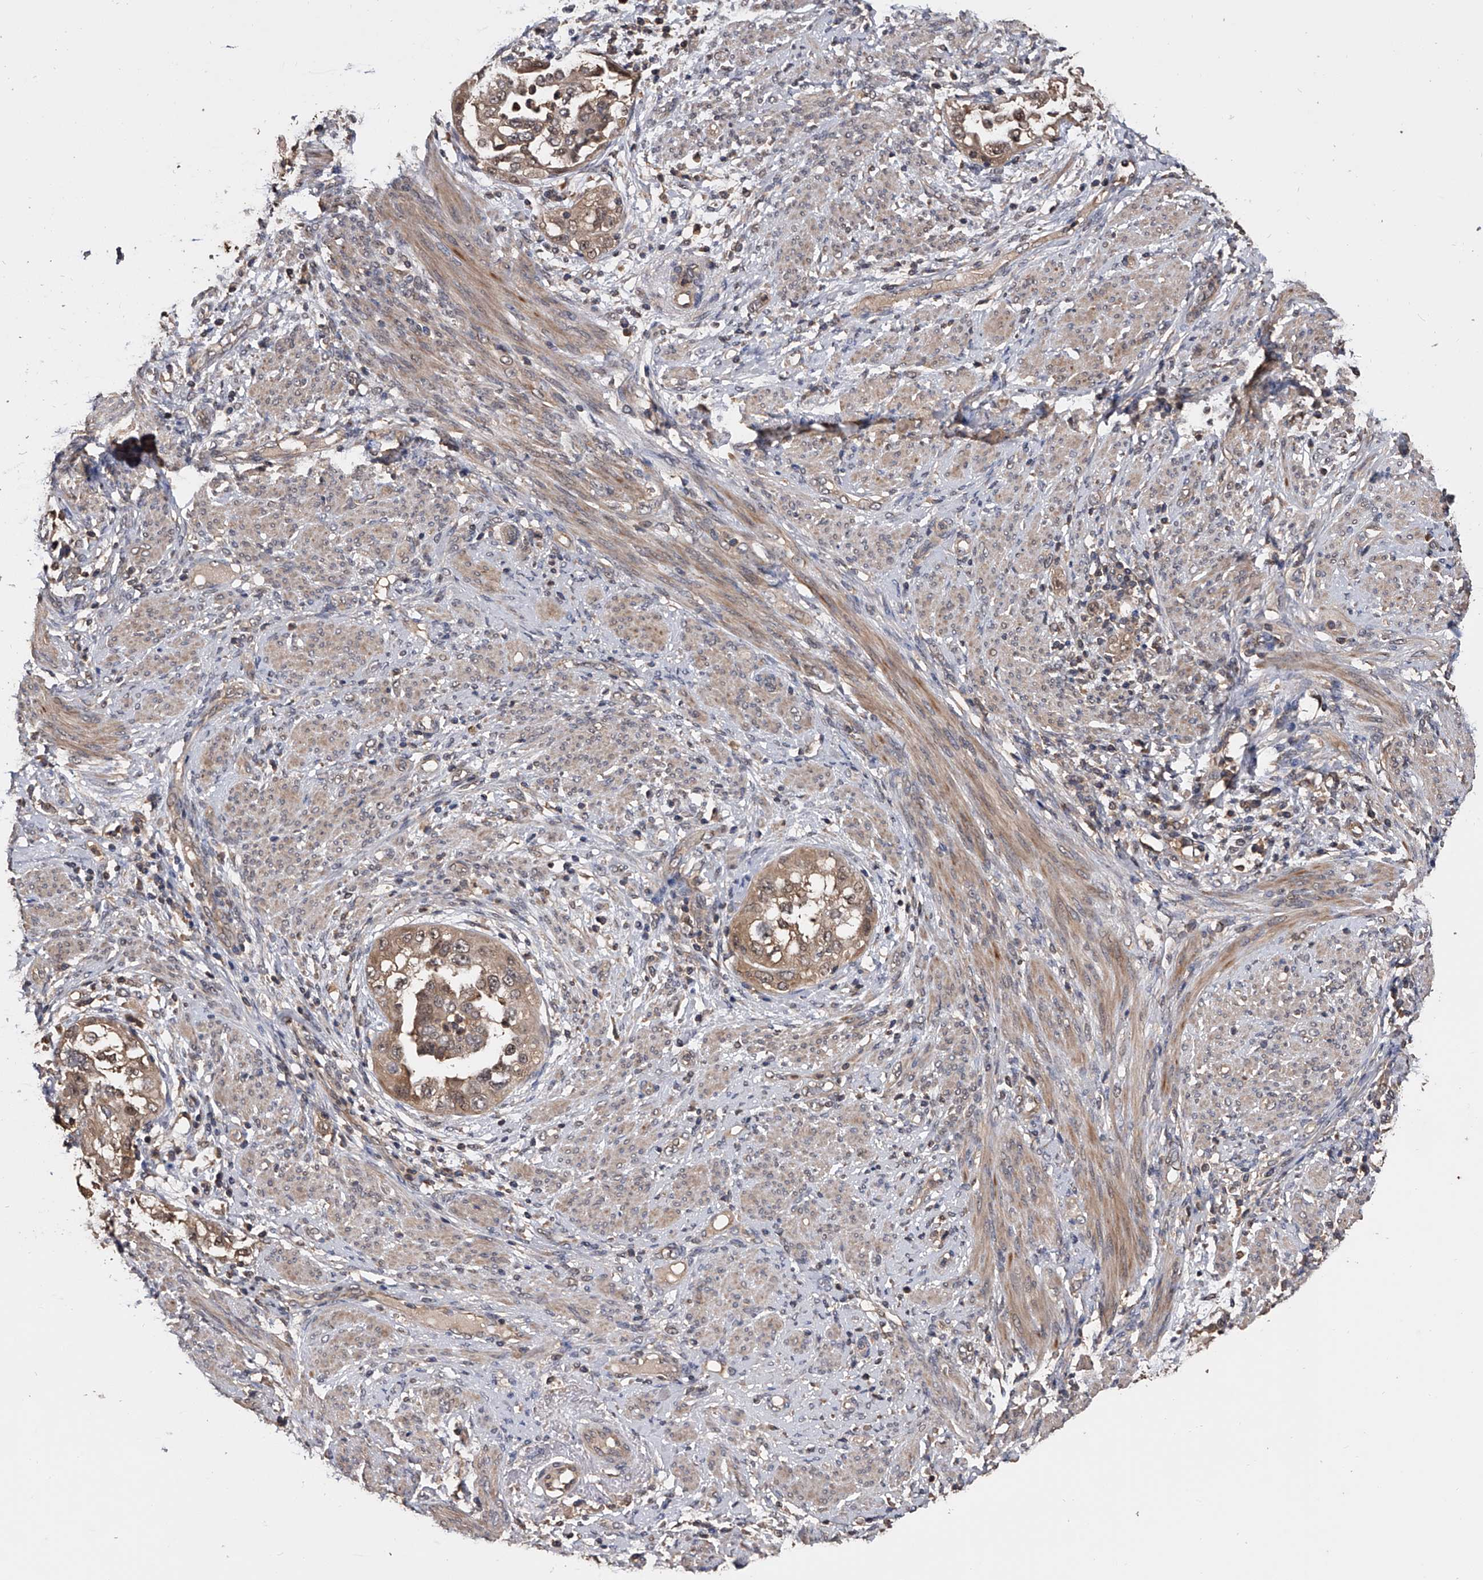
{"staining": {"intensity": "weak", "quantity": ">75%", "location": "cytoplasmic/membranous,nuclear"}, "tissue": "endometrial cancer", "cell_type": "Tumor cells", "image_type": "cancer", "snomed": [{"axis": "morphology", "description": "Adenocarcinoma, NOS"}, {"axis": "topography", "description": "Endometrium"}], "caption": "Tumor cells exhibit low levels of weak cytoplasmic/membranous and nuclear expression in about >75% of cells in human adenocarcinoma (endometrial).", "gene": "EFCAB7", "patient": {"sex": "female", "age": 85}}